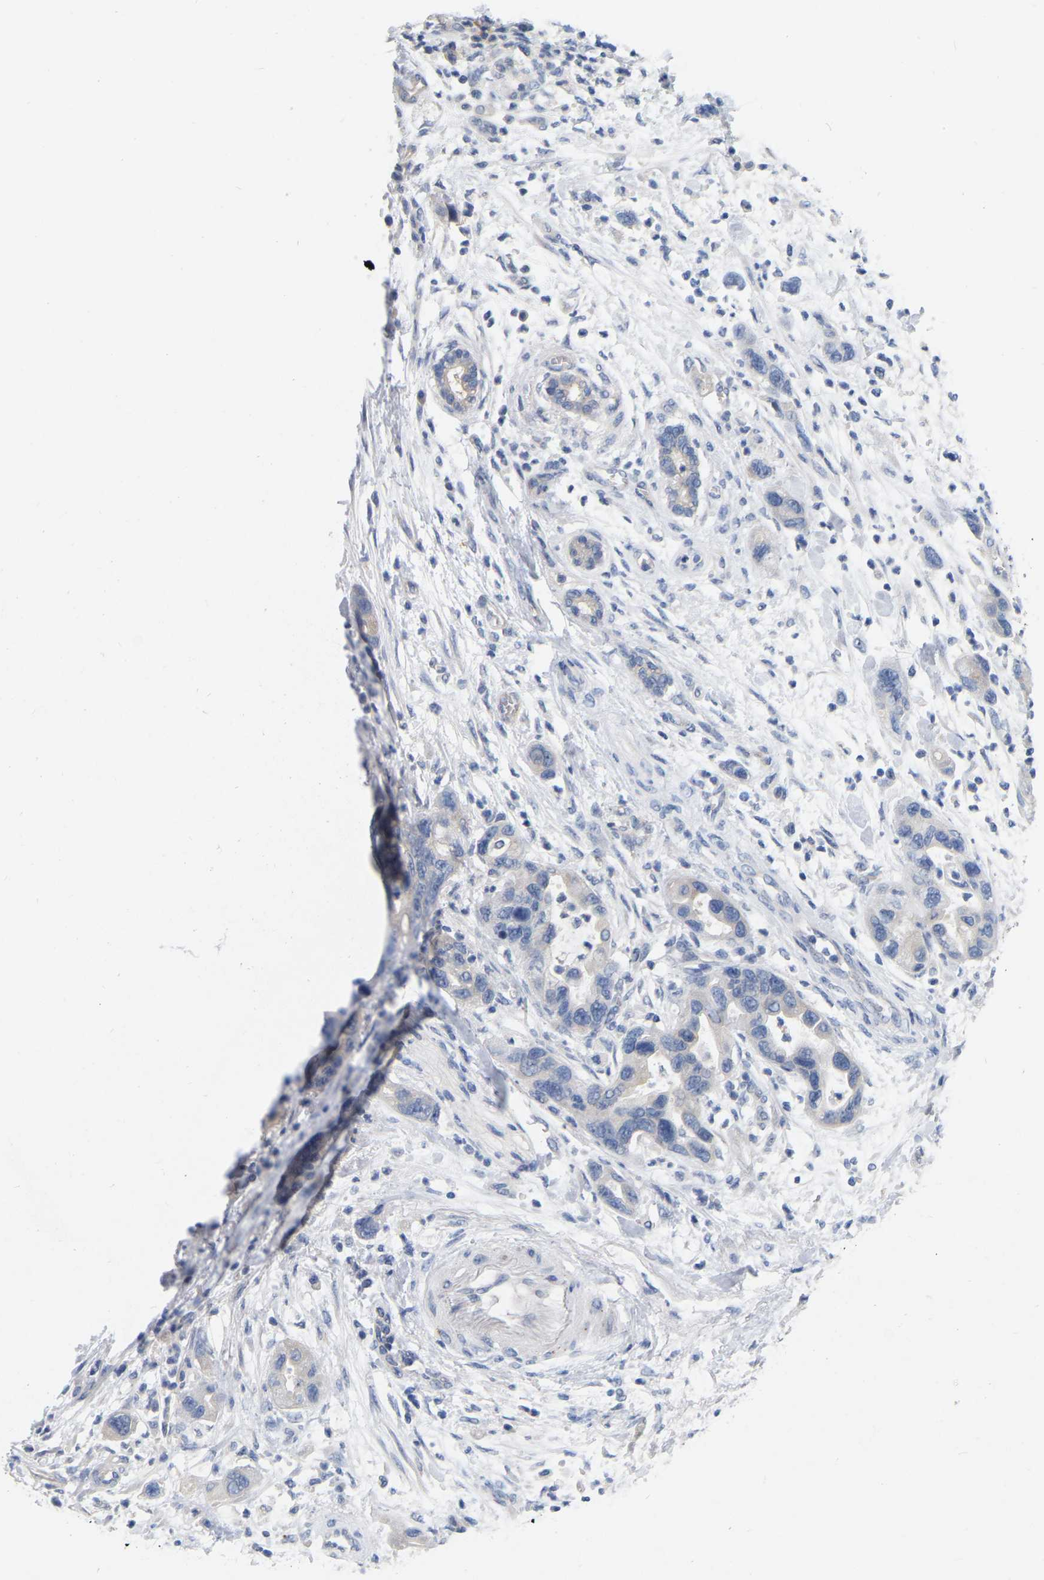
{"staining": {"intensity": "negative", "quantity": "none", "location": "none"}, "tissue": "pancreatic cancer", "cell_type": "Tumor cells", "image_type": "cancer", "snomed": [{"axis": "morphology", "description": "Normal tissue, NOS"}, {"axis": "morphology", "description": "Adenocarcinoma, NOS"}, {"axis": "topography", "description": "Pancreas"}], "caption": "DAB immunohistochemical staining of pancreatic adenocarcinoma reveals no significant staining in tumor cells.", "gene": "WIPI2", "patient": {"sex": "female", "age": 71}}